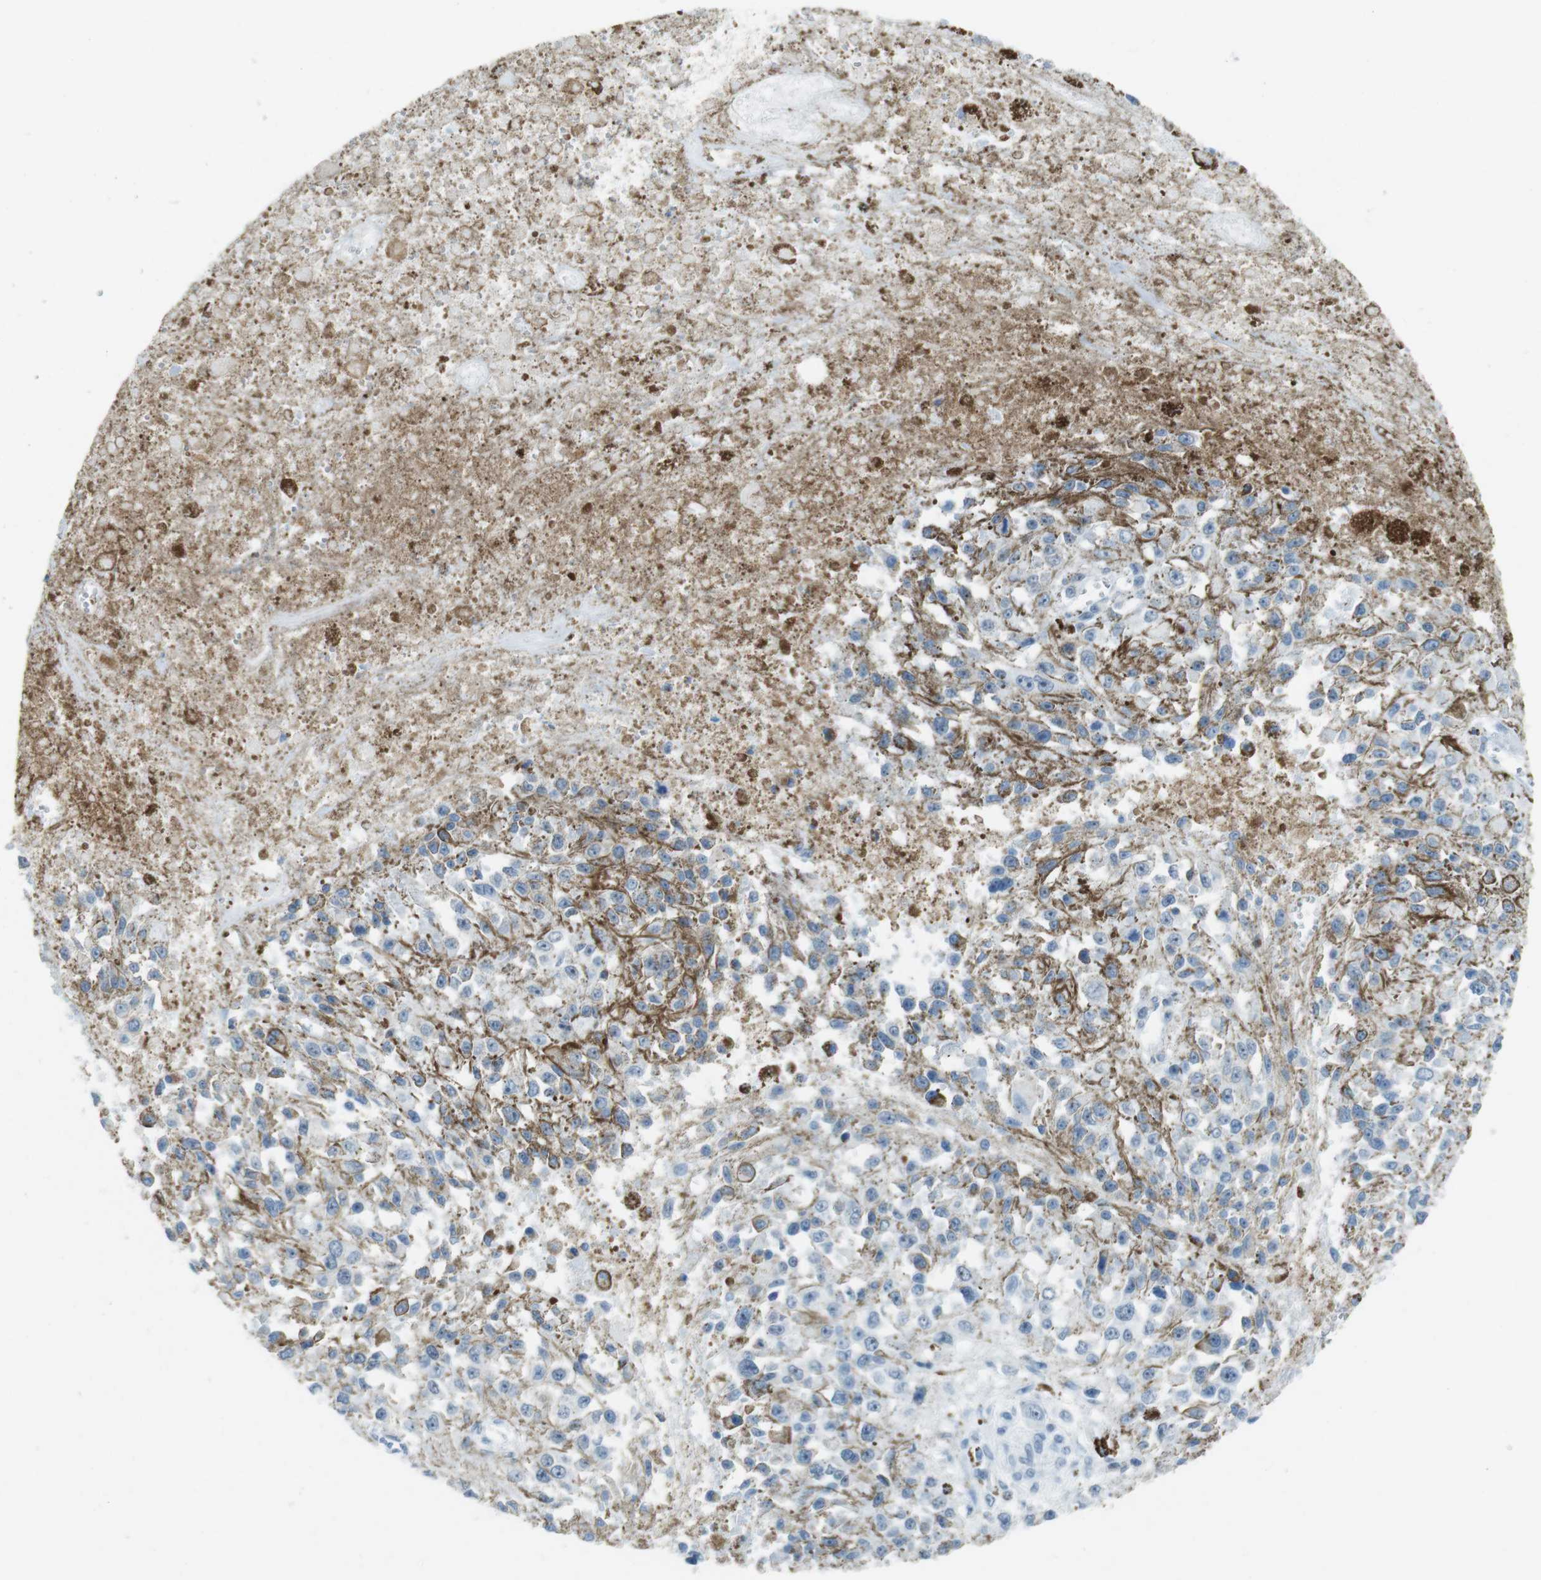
{"staining": {"intensity": "weak", "quantity": "<25%", "location": "cytoplasmic/membranous"}, "tissue": "melanoma", "cell_type": "Tumor cells", "image_type": "cancer", "snomed": [{"axis": "morphology", "description": "Malignant melanoma, Metastatic site"}, {"axis": "topography", "description": "Lymph node"}], "caption": "An immunohistochemistry (IHC) image of melanoma is shown. There is no staining in tumor cells of melanoma. (DAB immunohistochemistry (IHC) with hematoxylin counter stain).", "gene": "TMEM207", "patient": {"sex": "male", "age": 59}}